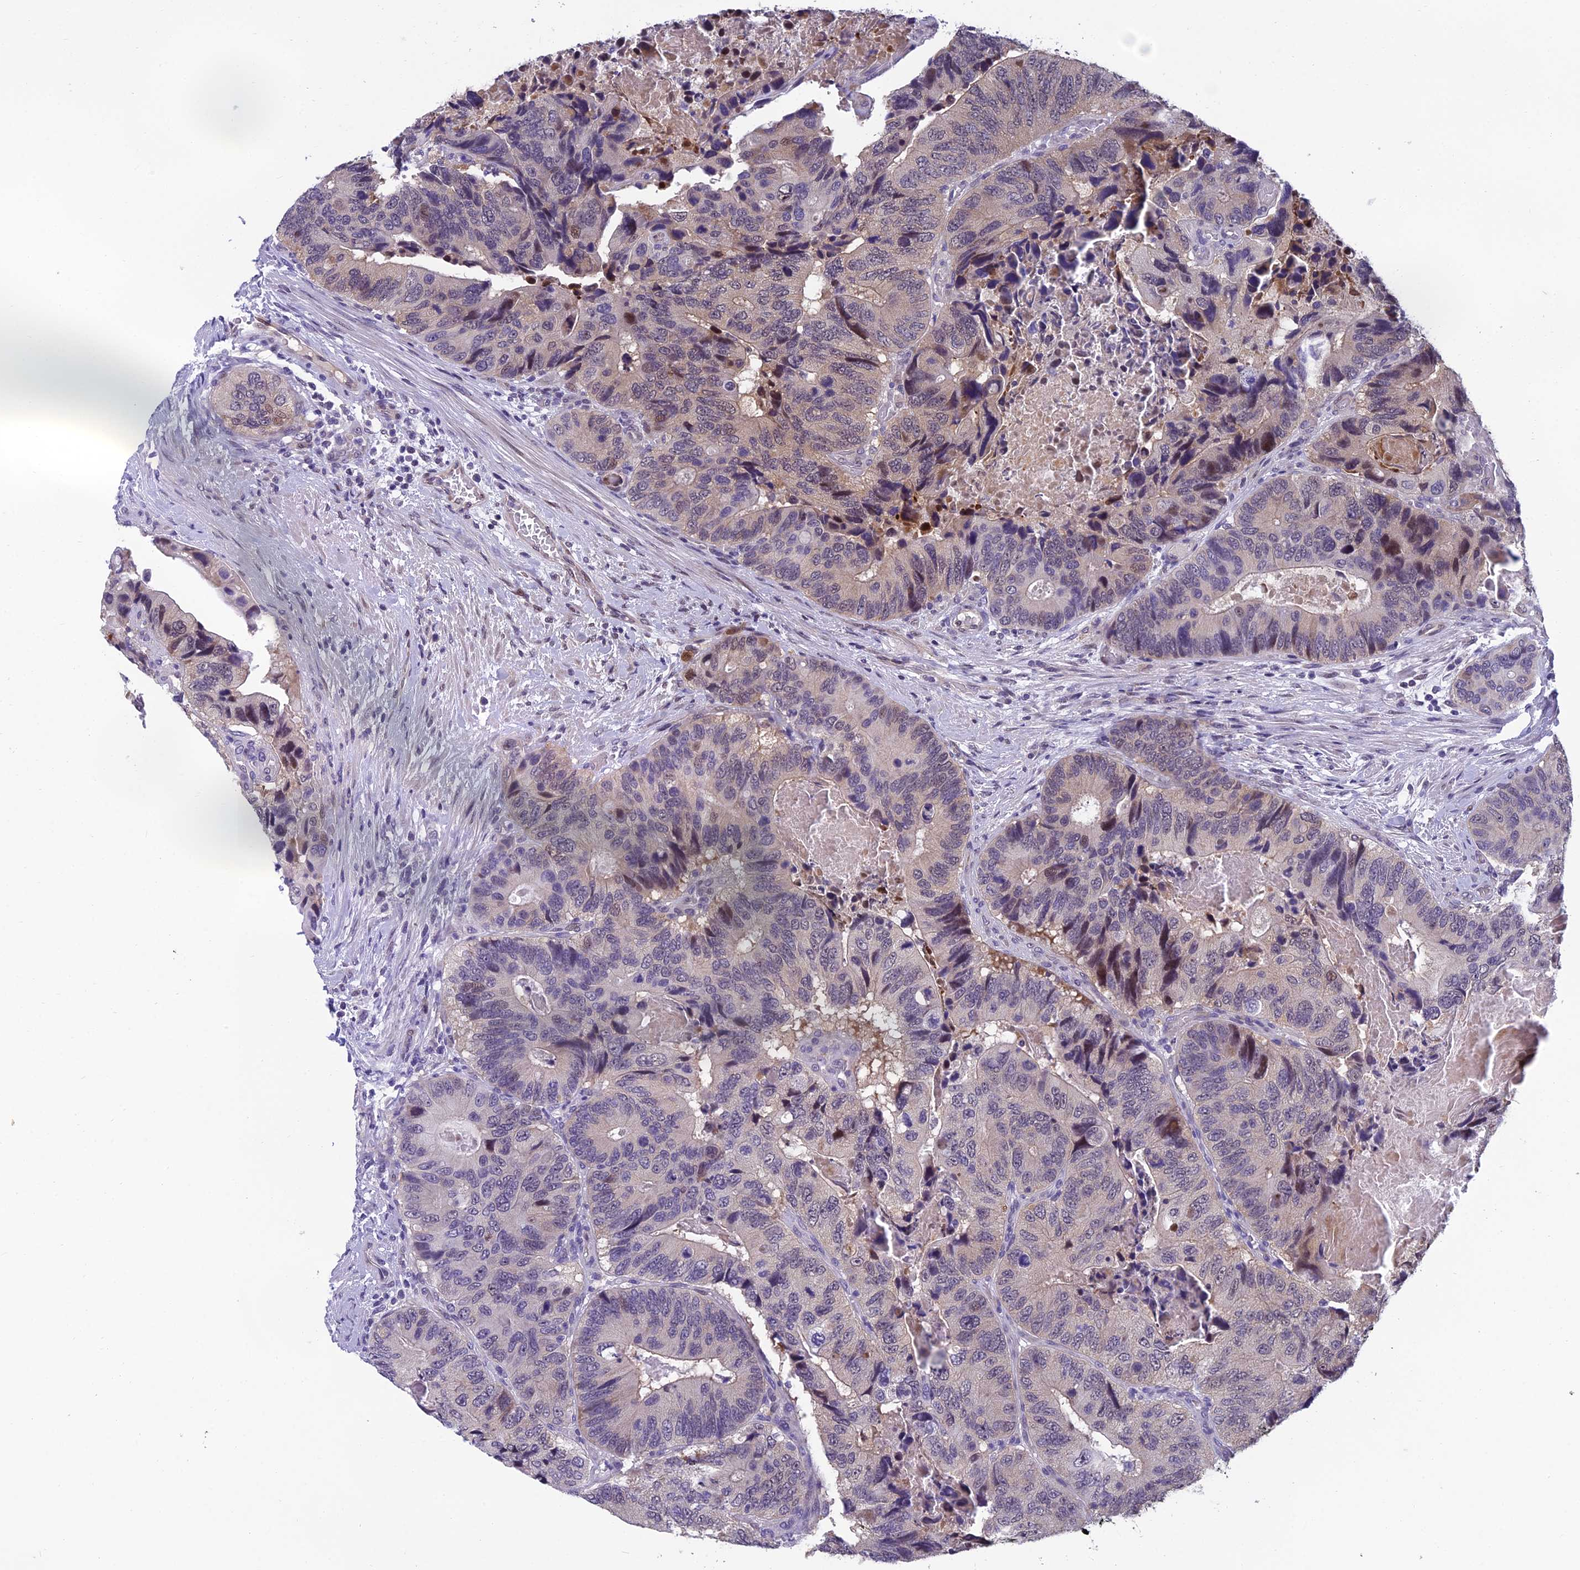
{"staining": {"intensity": "weak", "quantity": "<25%", "location": "cytoplasmic/membranous,nuclear"}, "tissue": "colorectal cancer", "cell_type": "Tumor cells", "image_type": "cancer", "snomed": [{"axis": "morphology", "description": "Adenocarcinoma, NOS"}, {"axis": "topography", "description": "Colon"}], "caption": "This is a photomicrograph of IHC staining of colorectal cancer, which shows no expression in tumor cells.", "gene": "GRWD1", "patient": {"sex": "male", "age": 84}}